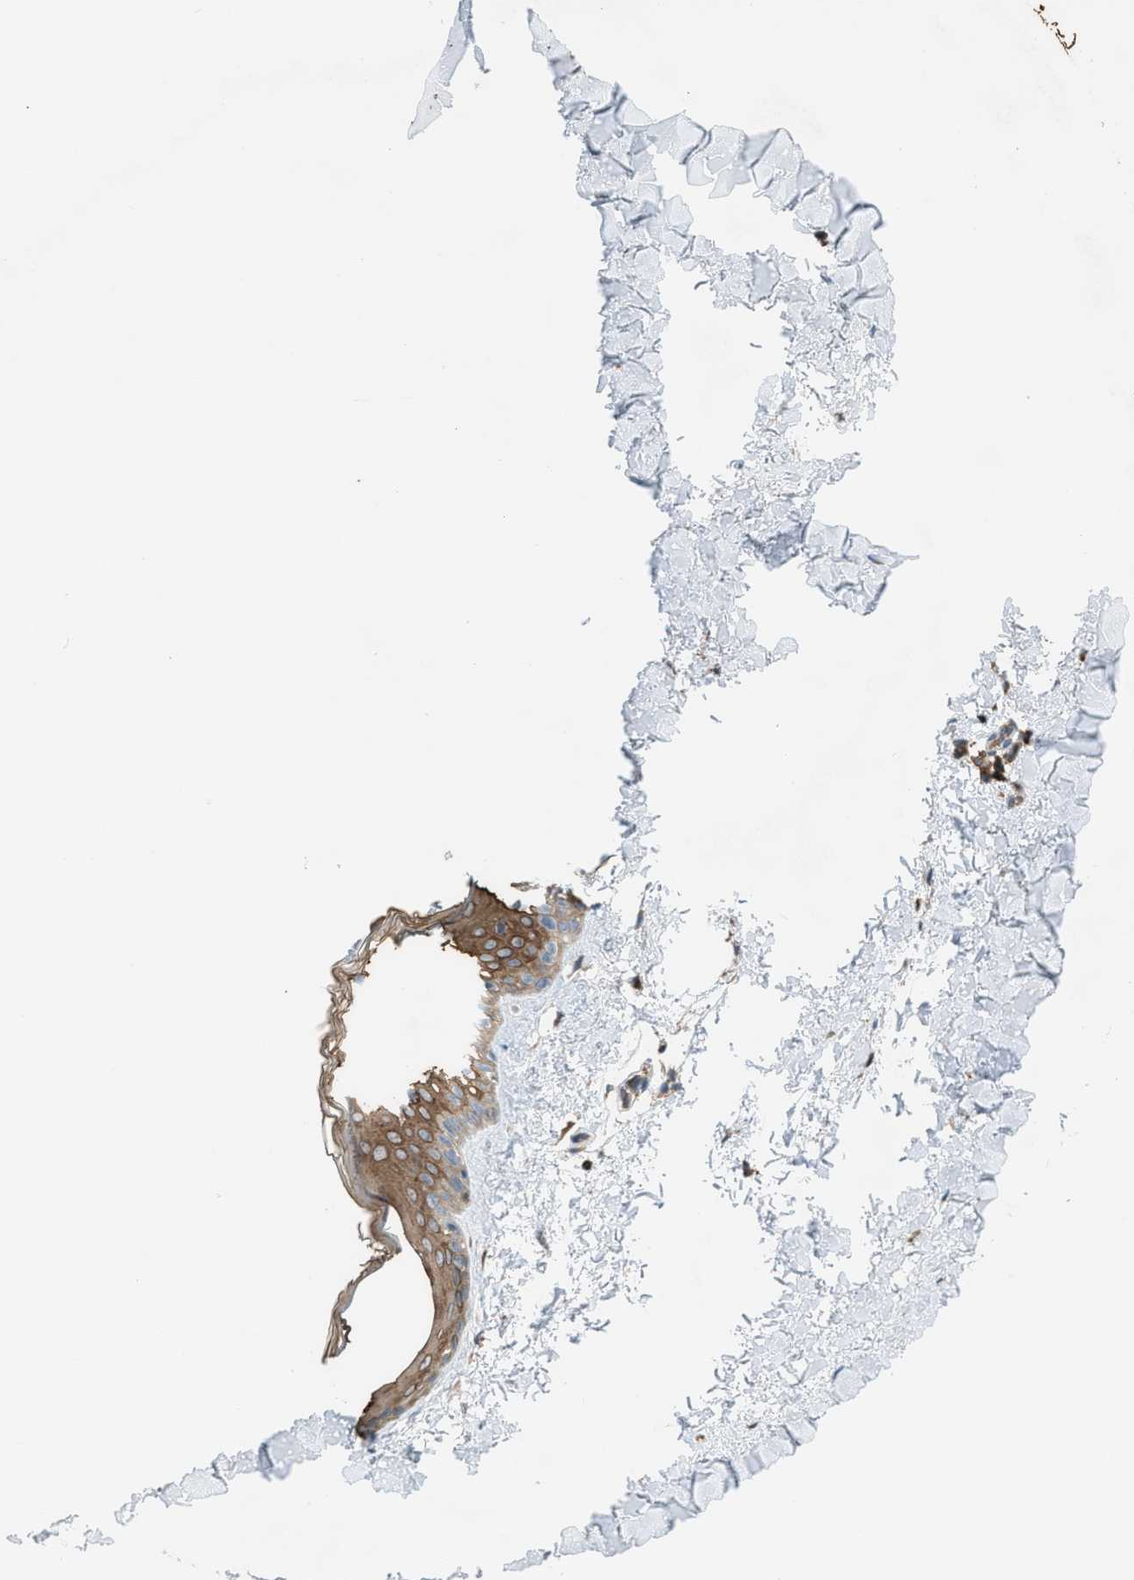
{"staining": {"intensity": "weak", "quantity": ">75%", "location": "cytoplasmic/membranous"}, "tissue": "skin", "cell_type": "Fibroblasts", "image_type": "normal", "snomed": [{"axis": "morphology", "description": "Normal tissue, NOS"}, {"axis": "topography", "description": "Skin"}], "caption": "Fibroblasts show weak cytoplasmic/membranous positivity in about >75% of cells in unremarkable skin.", "gene": "DYRK1A", "patient": {"sex": "female", "age": 41}}